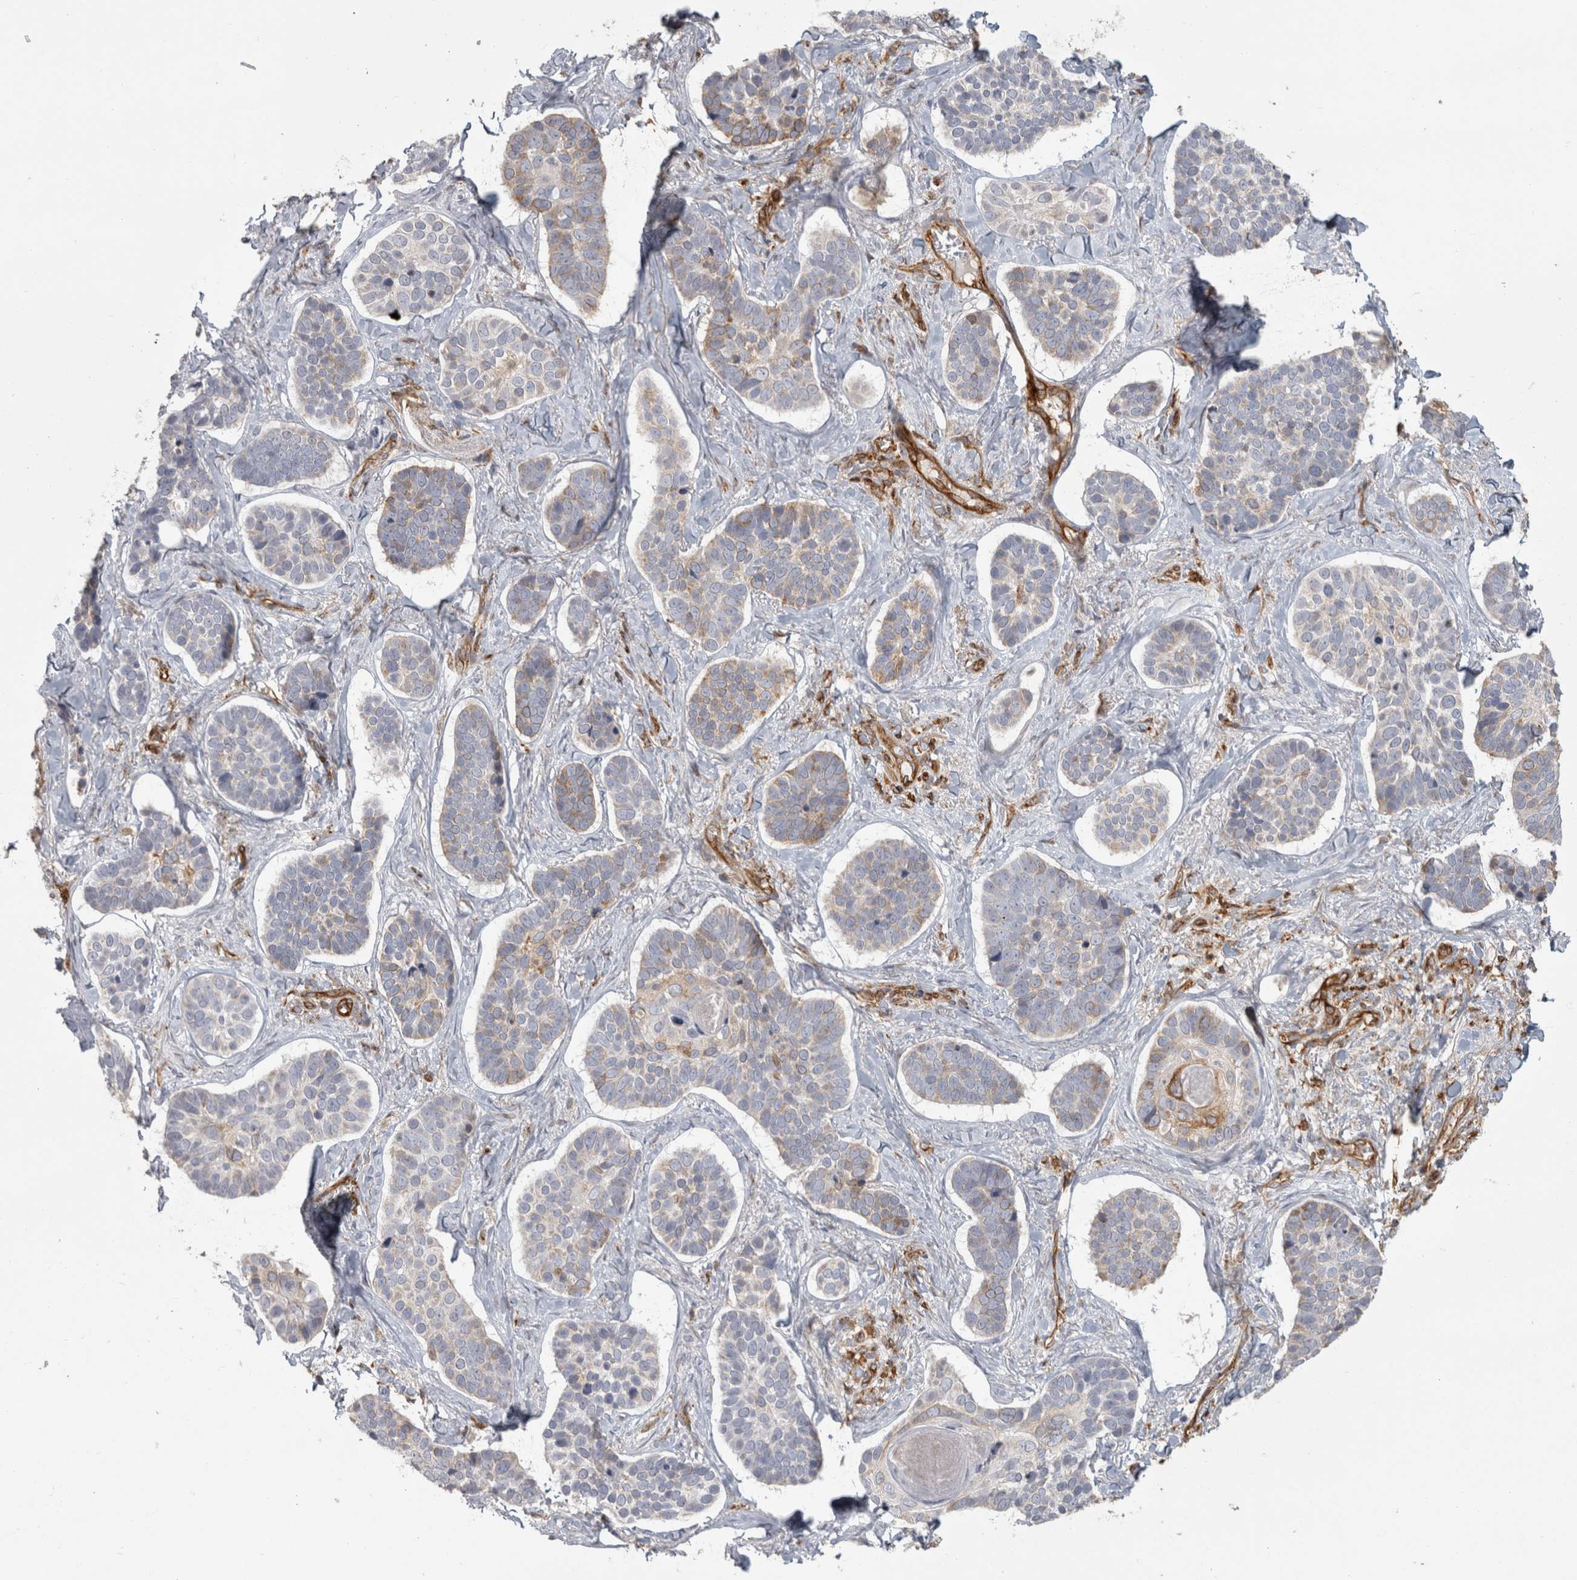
{"staining": {"intensity": "moderate", "quantity": "<25%", "location": "cytoplasmic/membranous"}, "tissue": "skin cancer", "cell_type": "Tumor cells", "image_type": "cancer", "snomed": [{"axis": "morphology", "description": "Basal cell carcinoma"}, {"axis": "topography", "description": "Skin"}], "caption": "Human skin basal cell carcinoma stained with a protein marker demonstrates moderate staining in tumor cells.", "gene": "HLA-E", "patient": {"sex": "male", "age": 62}}